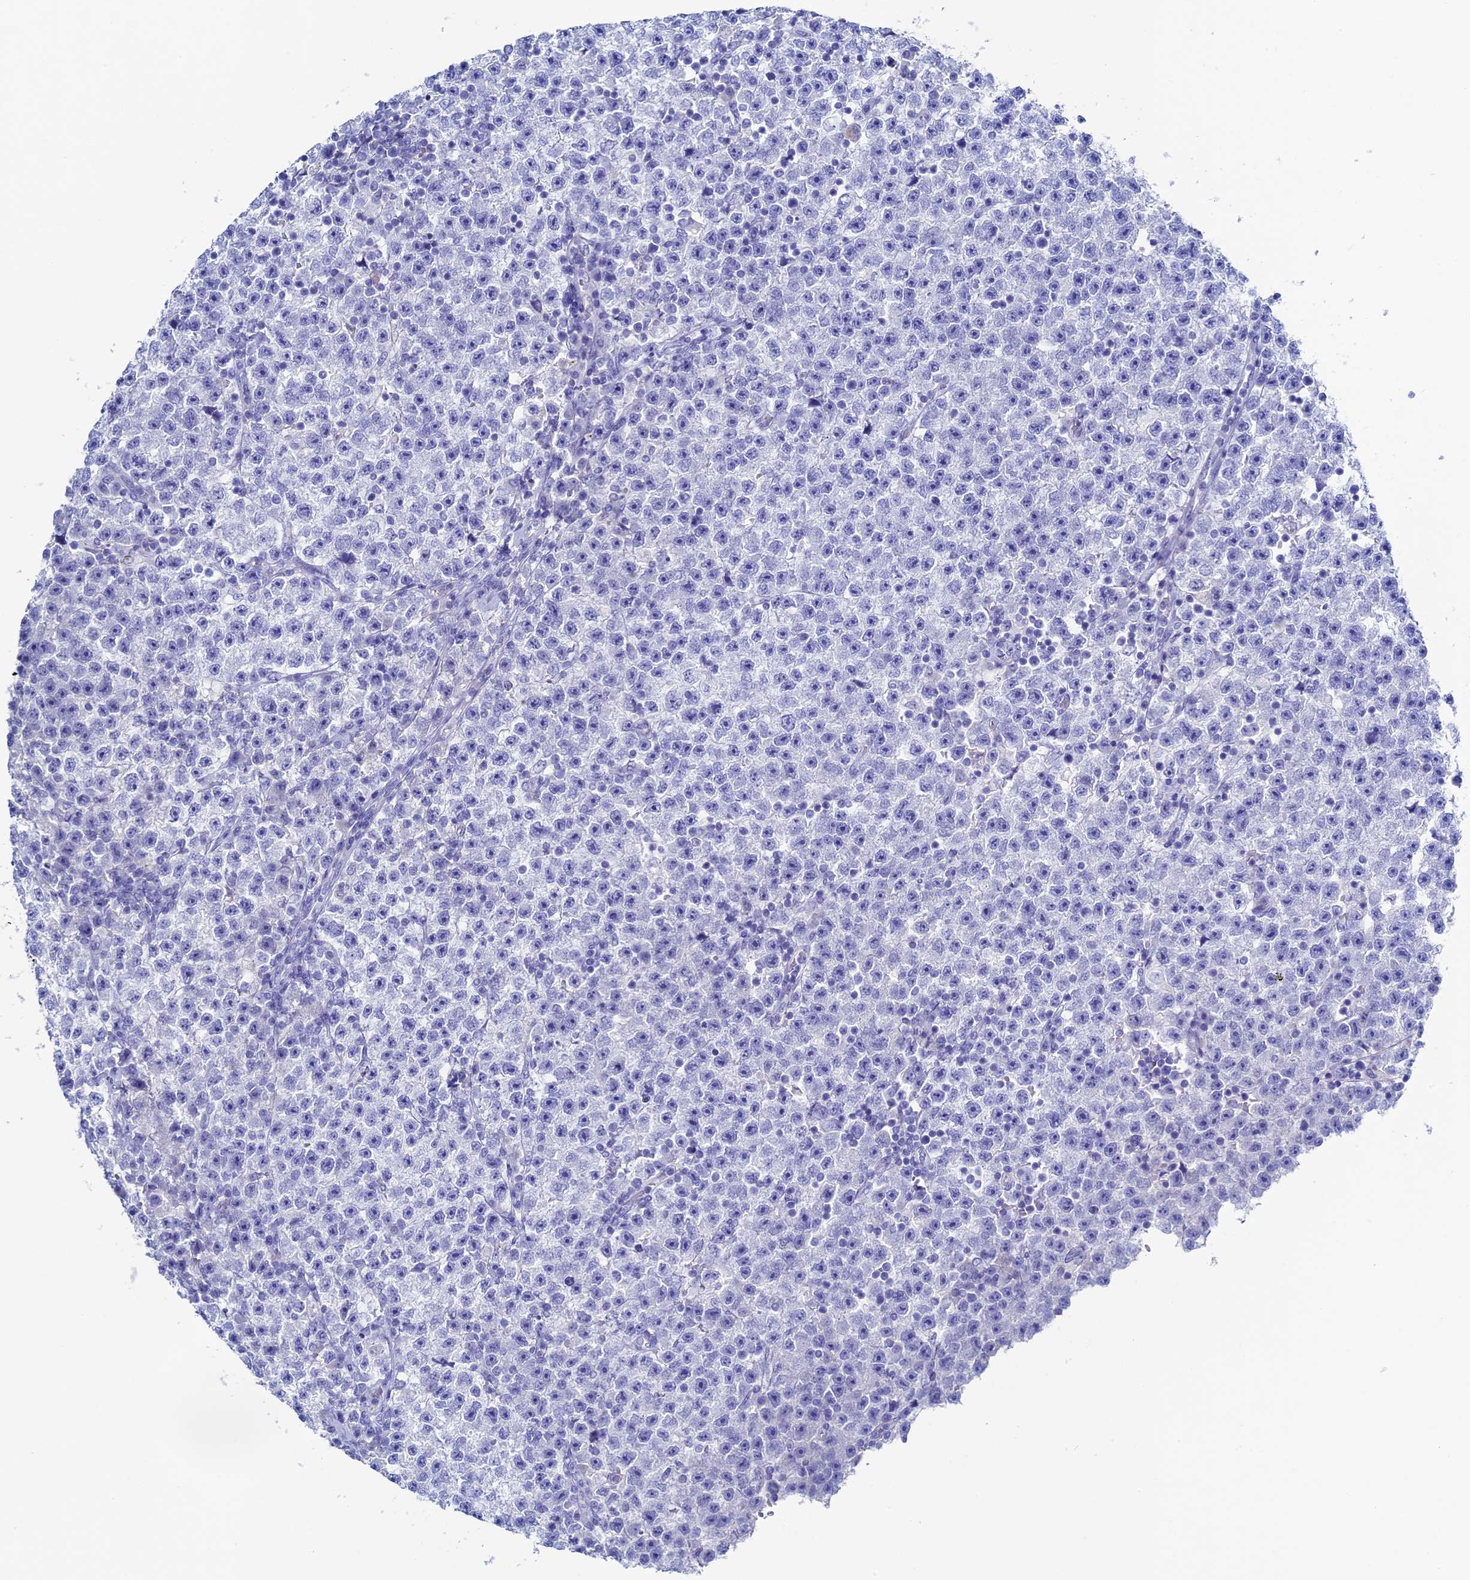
{"staining": {"intensity": "negative", "quantity": "none", "location": "none"}, "tissue": "testis cancer", "cell_type": "Tumor cells", "image_type": "cancer", "snomed": [{"axis": "morphology", "description": "Seminoma, NOS"}, {"axis": "topography", "description": "Testis"}], "caption": "IHC micrograph of neoplastic tissue: human seminoma (testis) stained with DAB (3,3'-diaminobenzidine) displays no significant protein staining in tumor cells.", "gene": "UNC119", "patient": {"sex": "male", "age": 22}}